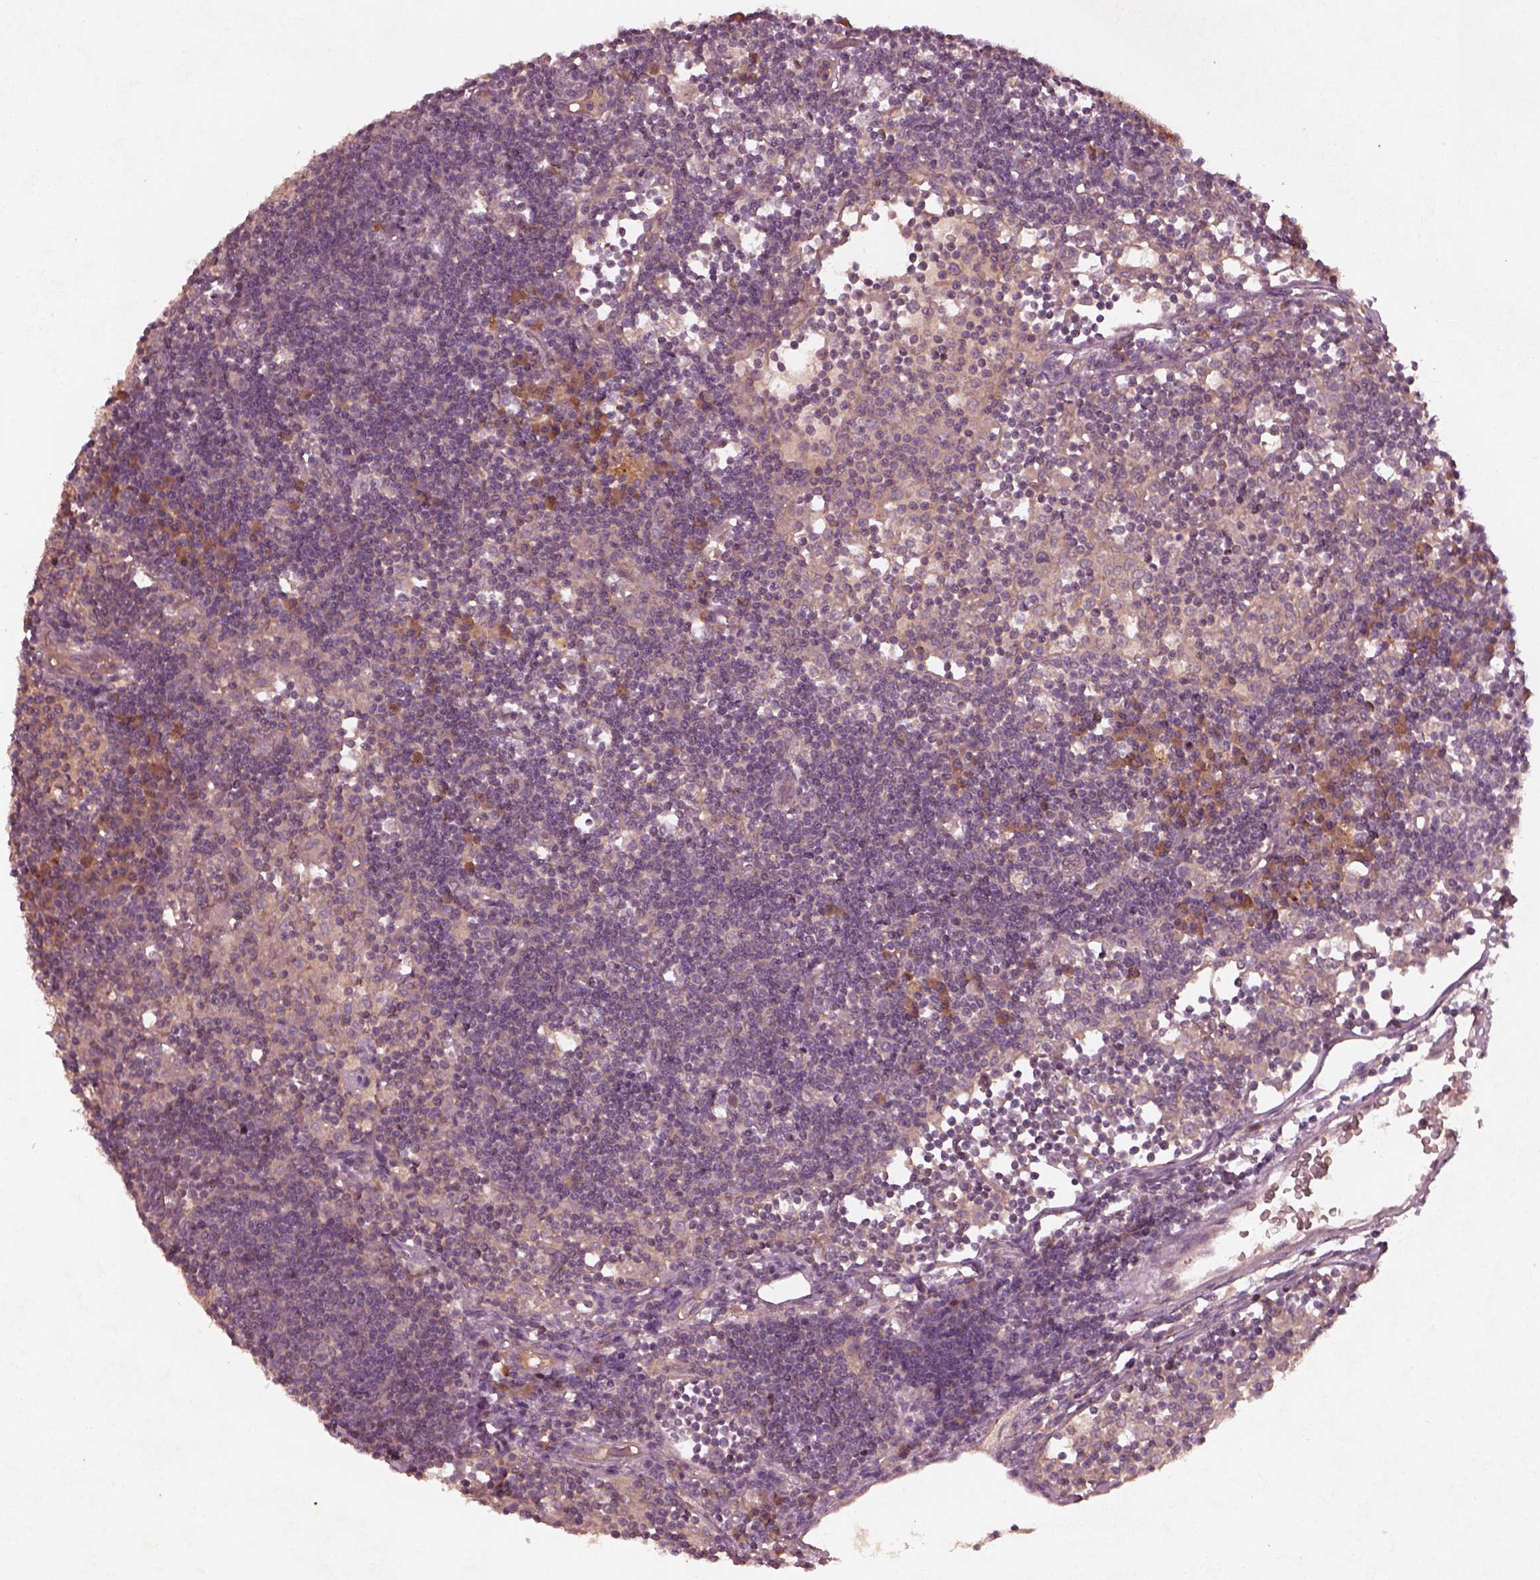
{"staining": {"intensity": "moderate", "quantity": ">75%", "location": "cytoplasmic/membranous"}, "tissue": "lymph node", "cell_type": "Germinal center cells", "image_type": "normal", "snomed": [{"axis": "morphology", "description": "Normal tissue, NOS"}, {"axis": "topography", "description": "Lymph node"}], "caption": "A histopathology image of lymph node stained for a protein displays moderate cytoplasmic/membranous brown staining in germinal center cells.", "gene": "FAM234A", "patient": {"sex": "female", "age": 72}}